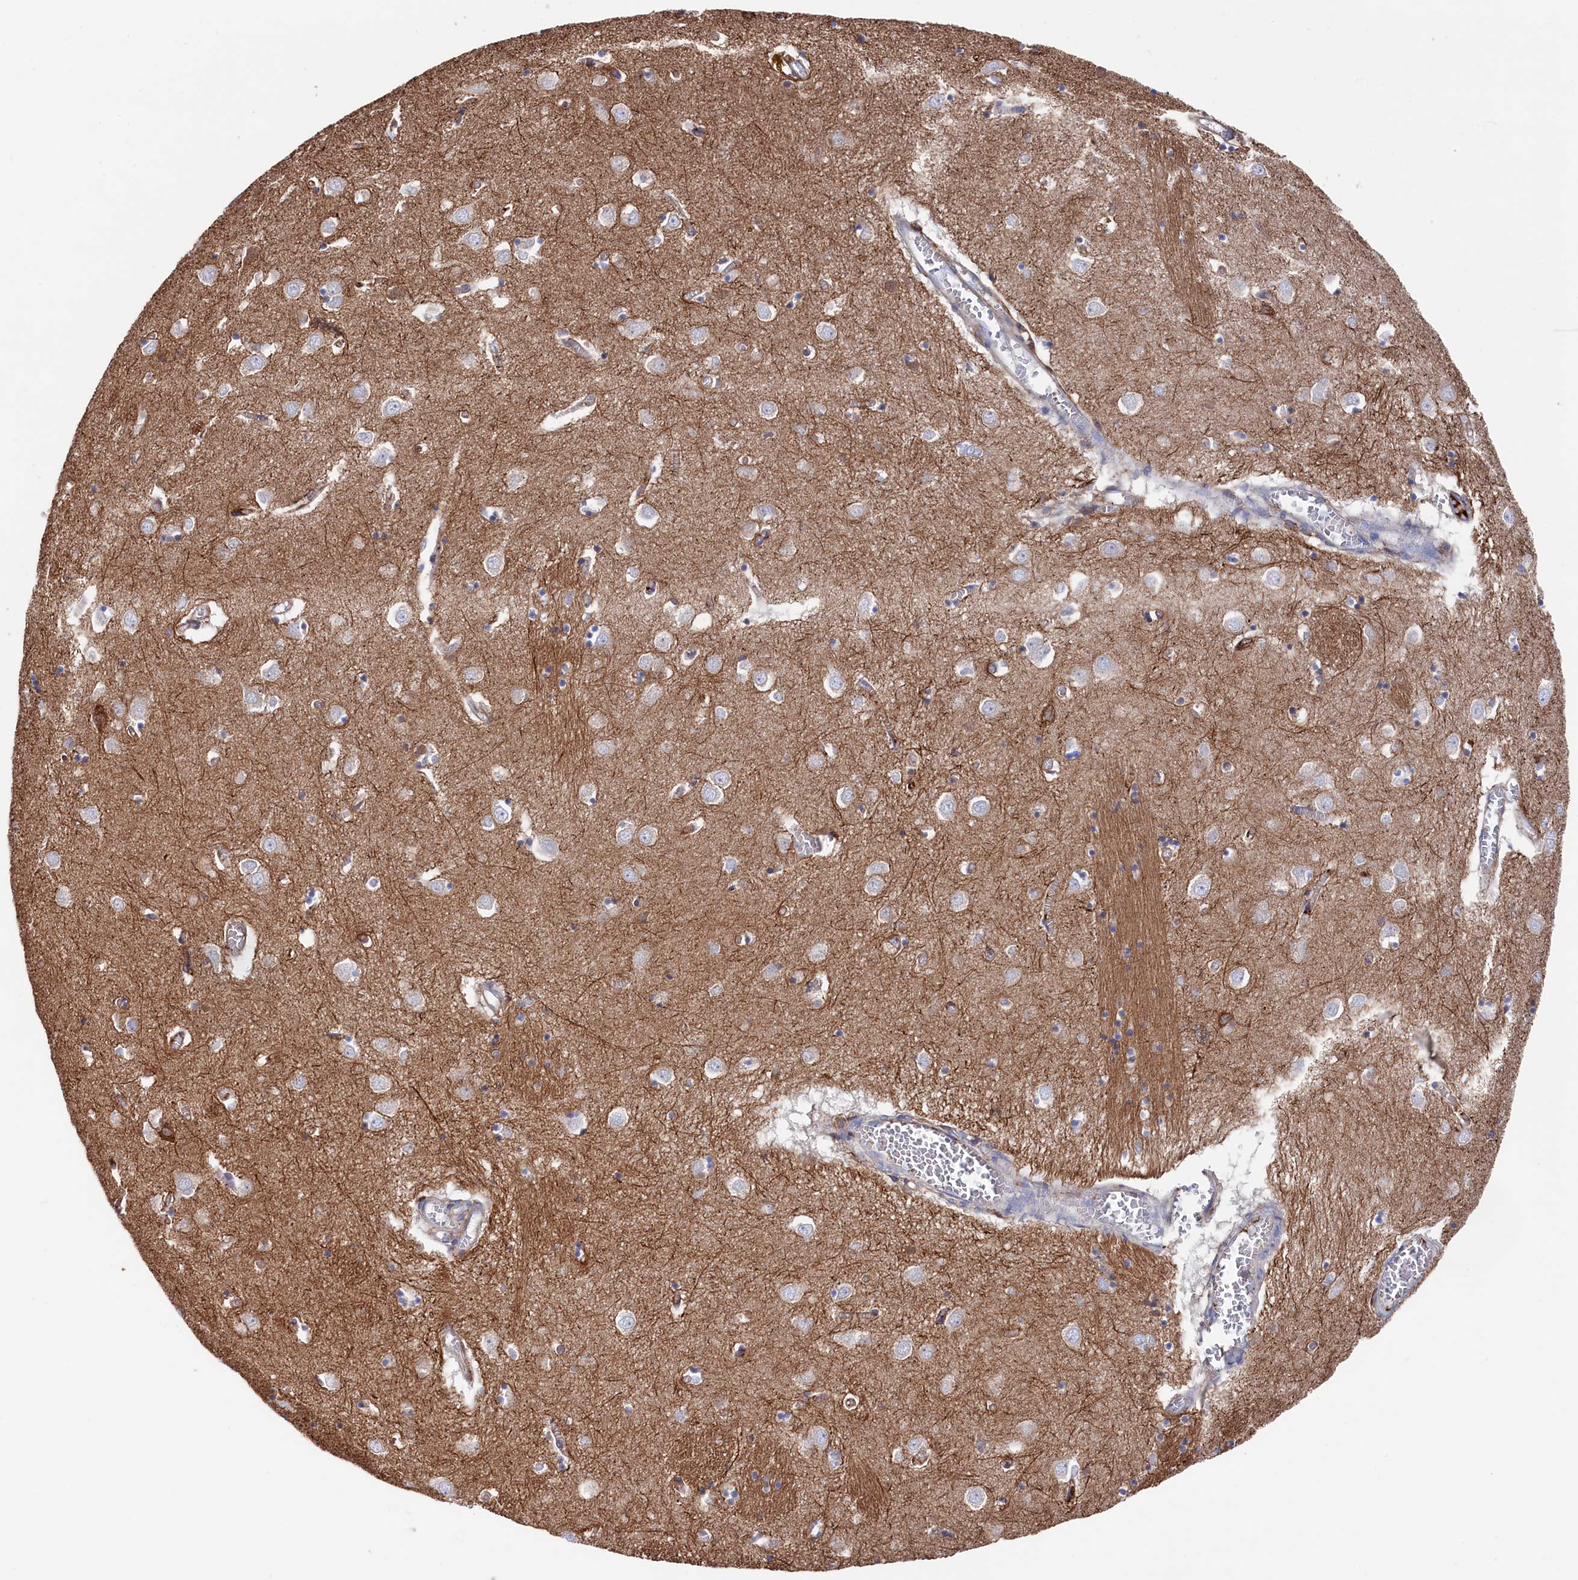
{"staining": {"intensity": "negative", "quantity": "none", "location": "none"}, "tissue": "caudate", "cell_type": "Glial cells", "image_type": "normal", "snomed": [{"axis": "morphology", "description": "Normal tissue, NOS"}, {"axis": "topography", "description": "Lateral ventricle wall"}], "caption": "A histopathology image of human caudate is negative for staining in glial cells. (DAB (3,3'-diaminobenzidine) IHC with hematoxylin counter stain).", "gene": "C12orf73", "patient": {"sex": "male", "age": 70}}